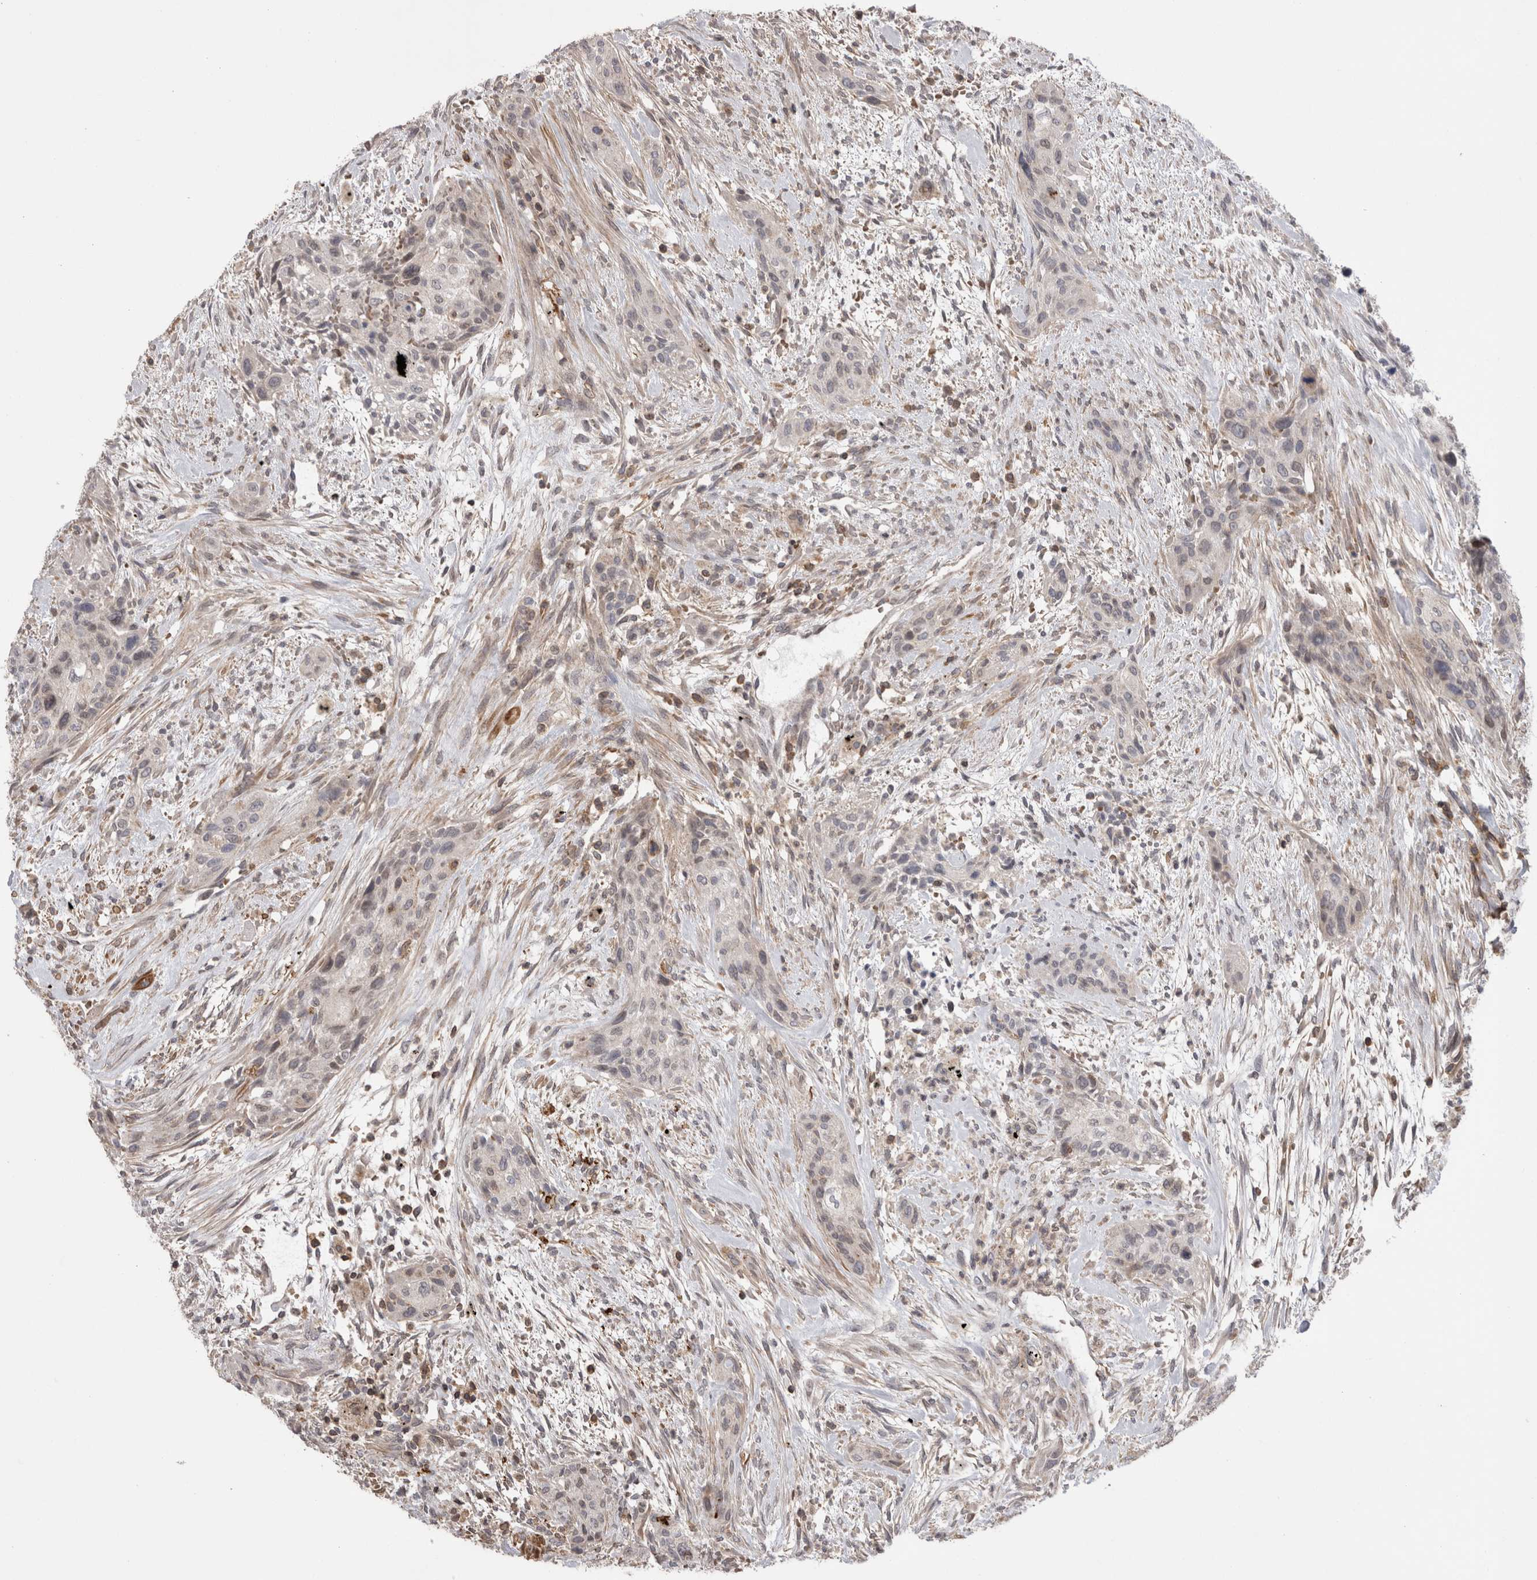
{"staining": {"intensity": "negative", "quantity": "none", "location": "none"}, "tissue": "urothelial cancer", "cell_type": "Tumor cells", "image_type": "cancer", "snomed": [{"axis": "morphology", "description": "Urothelial carcinoma, High grade"}, {"axis": "topography", "description": "Urinary bladder"}], "caption": "Immunohistochemistry (IHC) micrograph of neoplastic tissue: high-grade urothelial carcinoma stained with DAB demonstrates no significant protein staining in tumor cells.", "gene": "DARS2", "patient": {"sex": "male", "age": 35}}